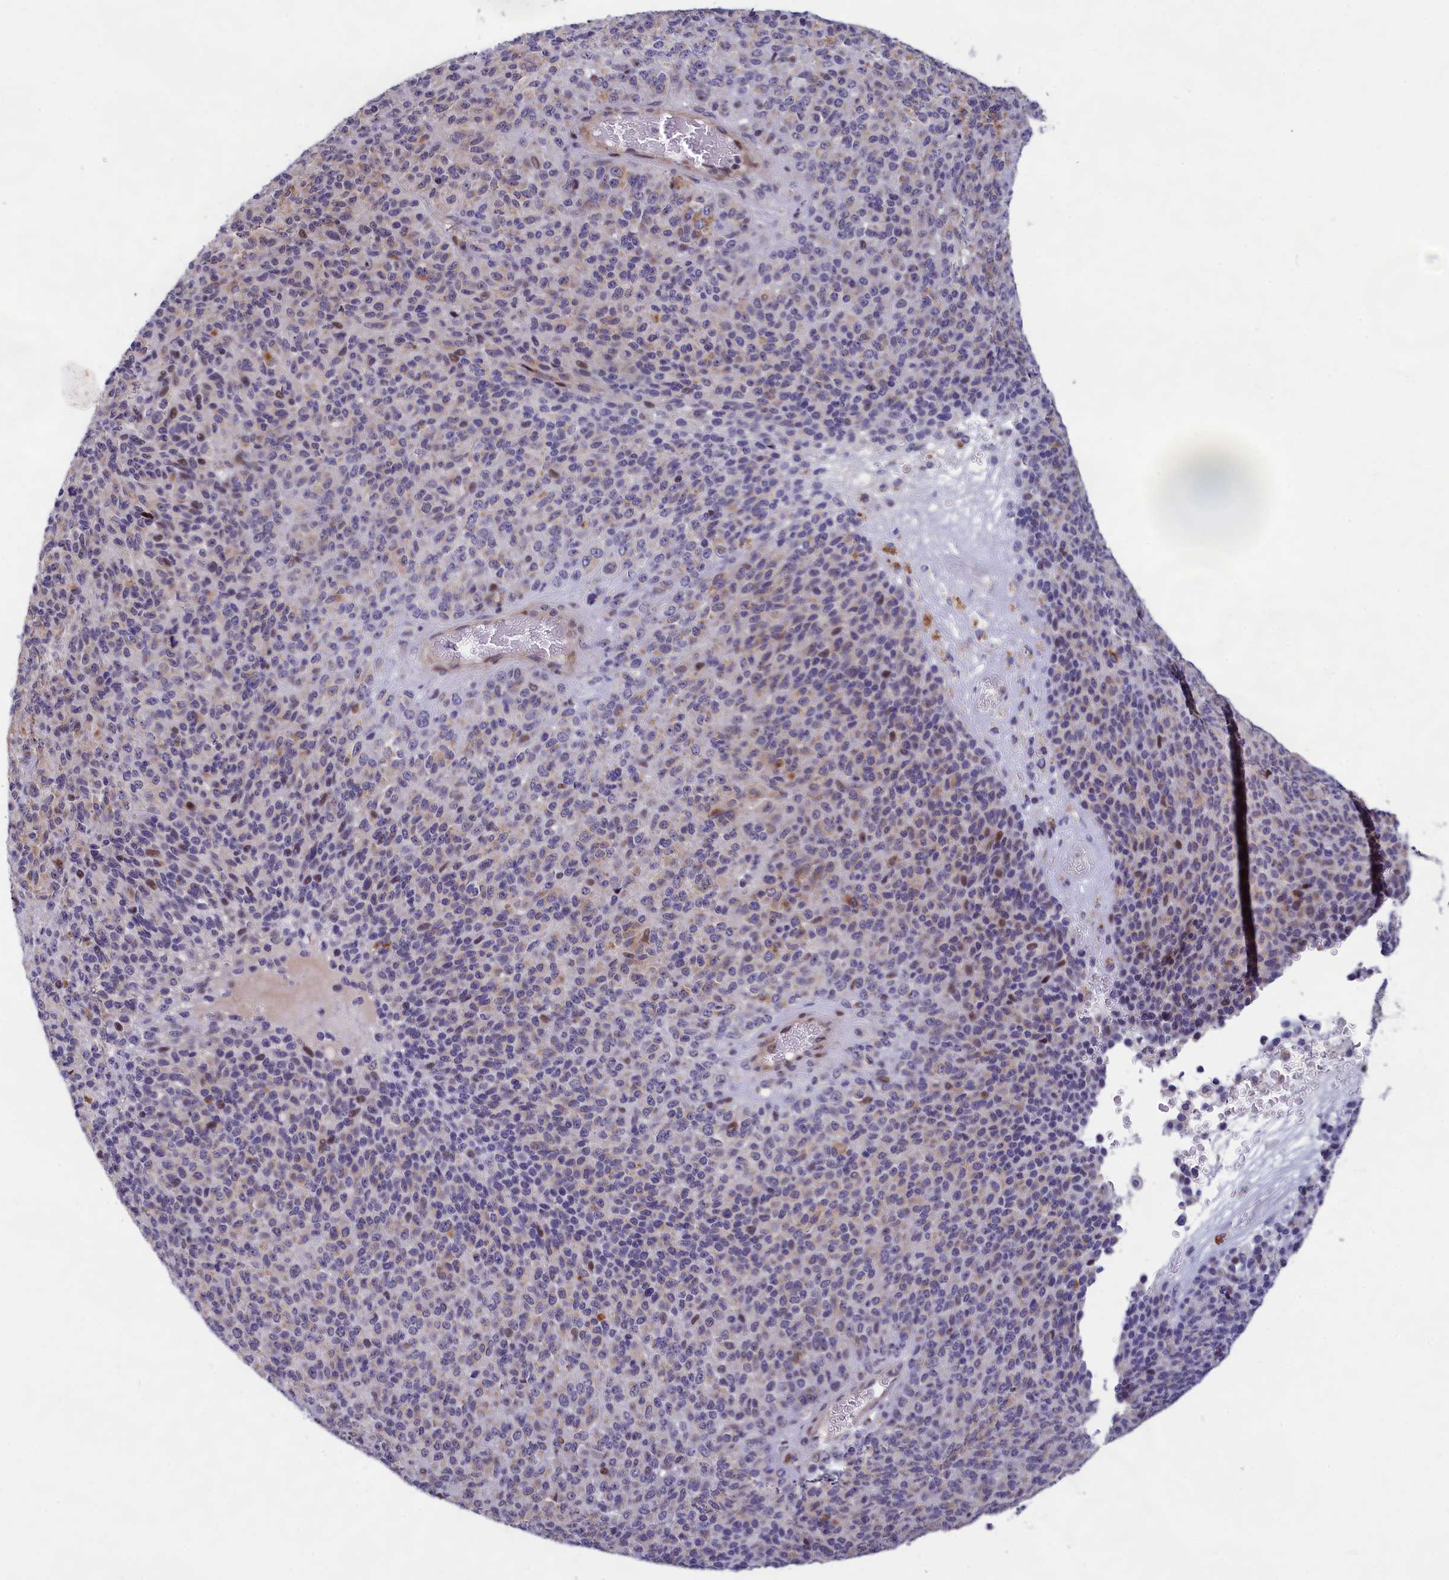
{"staining": {"intensity": "weak", "quantity": "25%-75%", "location": "cytoplasmic/membranous"}, "tissue": "melanoma", "cell_type": "Tumor cells", "image_type": "cancer", "snomed": [{"axis": "morphology", "description": "Malignant melanoma, Metastatic site"}, {"axis": "topography", "description": "Brain"}], "caption": "Immunohistochemistry histopathology image of neoplastic tissue: melanoma stained using immunohistochemistry demonstrates low levels of weak protein expression localized specifically in the cytoplasmic/membranous of tumor cells, appearing as a cytoplasmic/membranous brown color.", "gene": "ANKRD34B", "patient": {"sex": "female", "age": 56}}